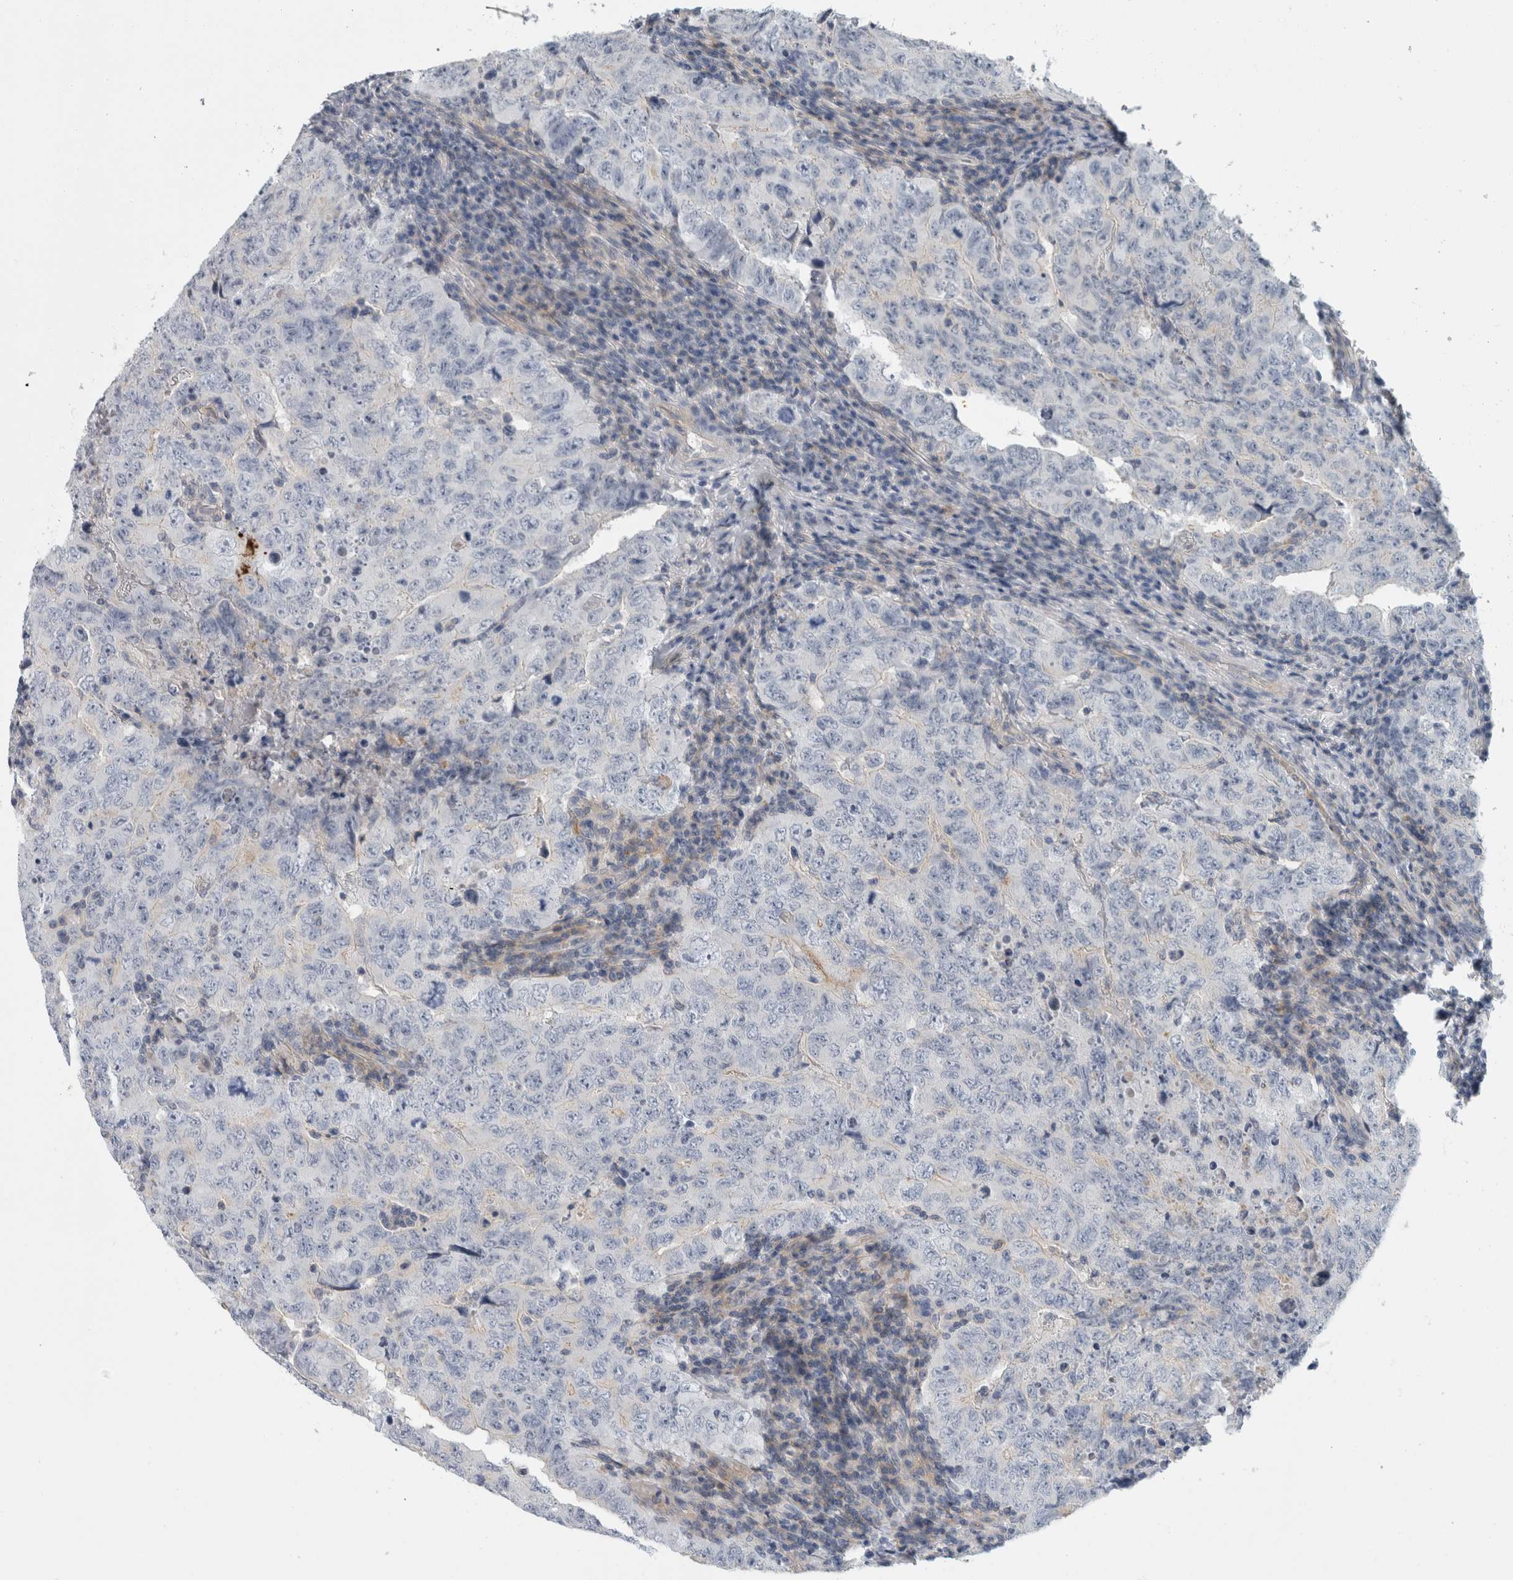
{"staining": {"intensity": "negative", "quantity": "none", "location": "none"}, "tissue": "testis cancer", "cell_type": "Tumor cells", "image_type": "cancer", "snomed": [{"axis": "morphology", "description": "Carcinoma, Embryonal, NOS"}, {"axis": "topography", "description": "Testis"}], "caption": "DAB immunohistochemical staining of embryonal carcinoma (testis) demonstrates no significant staining in tumor cells. Nuclei are stained in blue.", "gene": "CD55", "patient": {"sex": "male", "age": 26}}